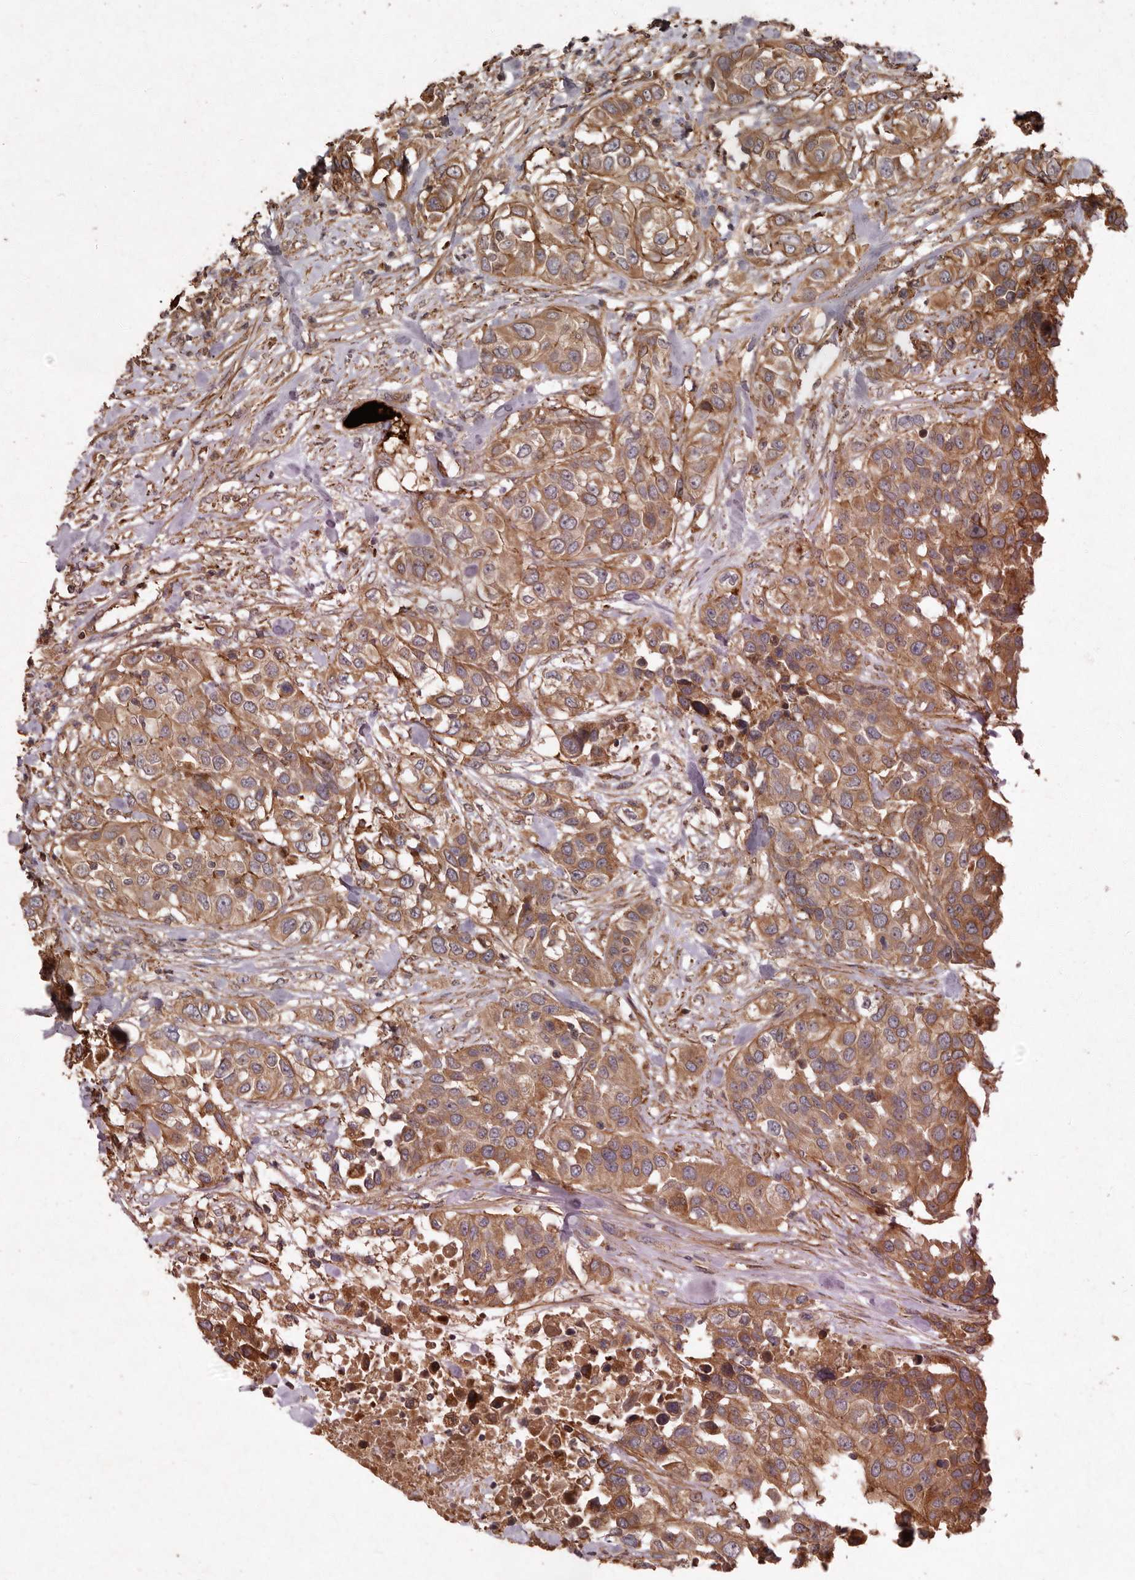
{"staining": {"intensity": "moderate", "quantity": ">75%", "location": "cytoplasmic/membranous"}, "tissue": "urothelial cancer", "cell_type": "Tumor cells", "image_type": "cancer", "snomed": [{"axis": "morphology", "description": "Urothelial carcinoma, High grade"}, {"axis": "topography", "description": "Urinary bladder"}], "caption": "About >75% of tumor cells in human urothelial cancer exhibit moderate cytoplasmic/membranous protein expression as visualized by brown immunohistochemical staining.", "gene": "SEMA3A", "patient": {"sex": "female", "age": 80}}